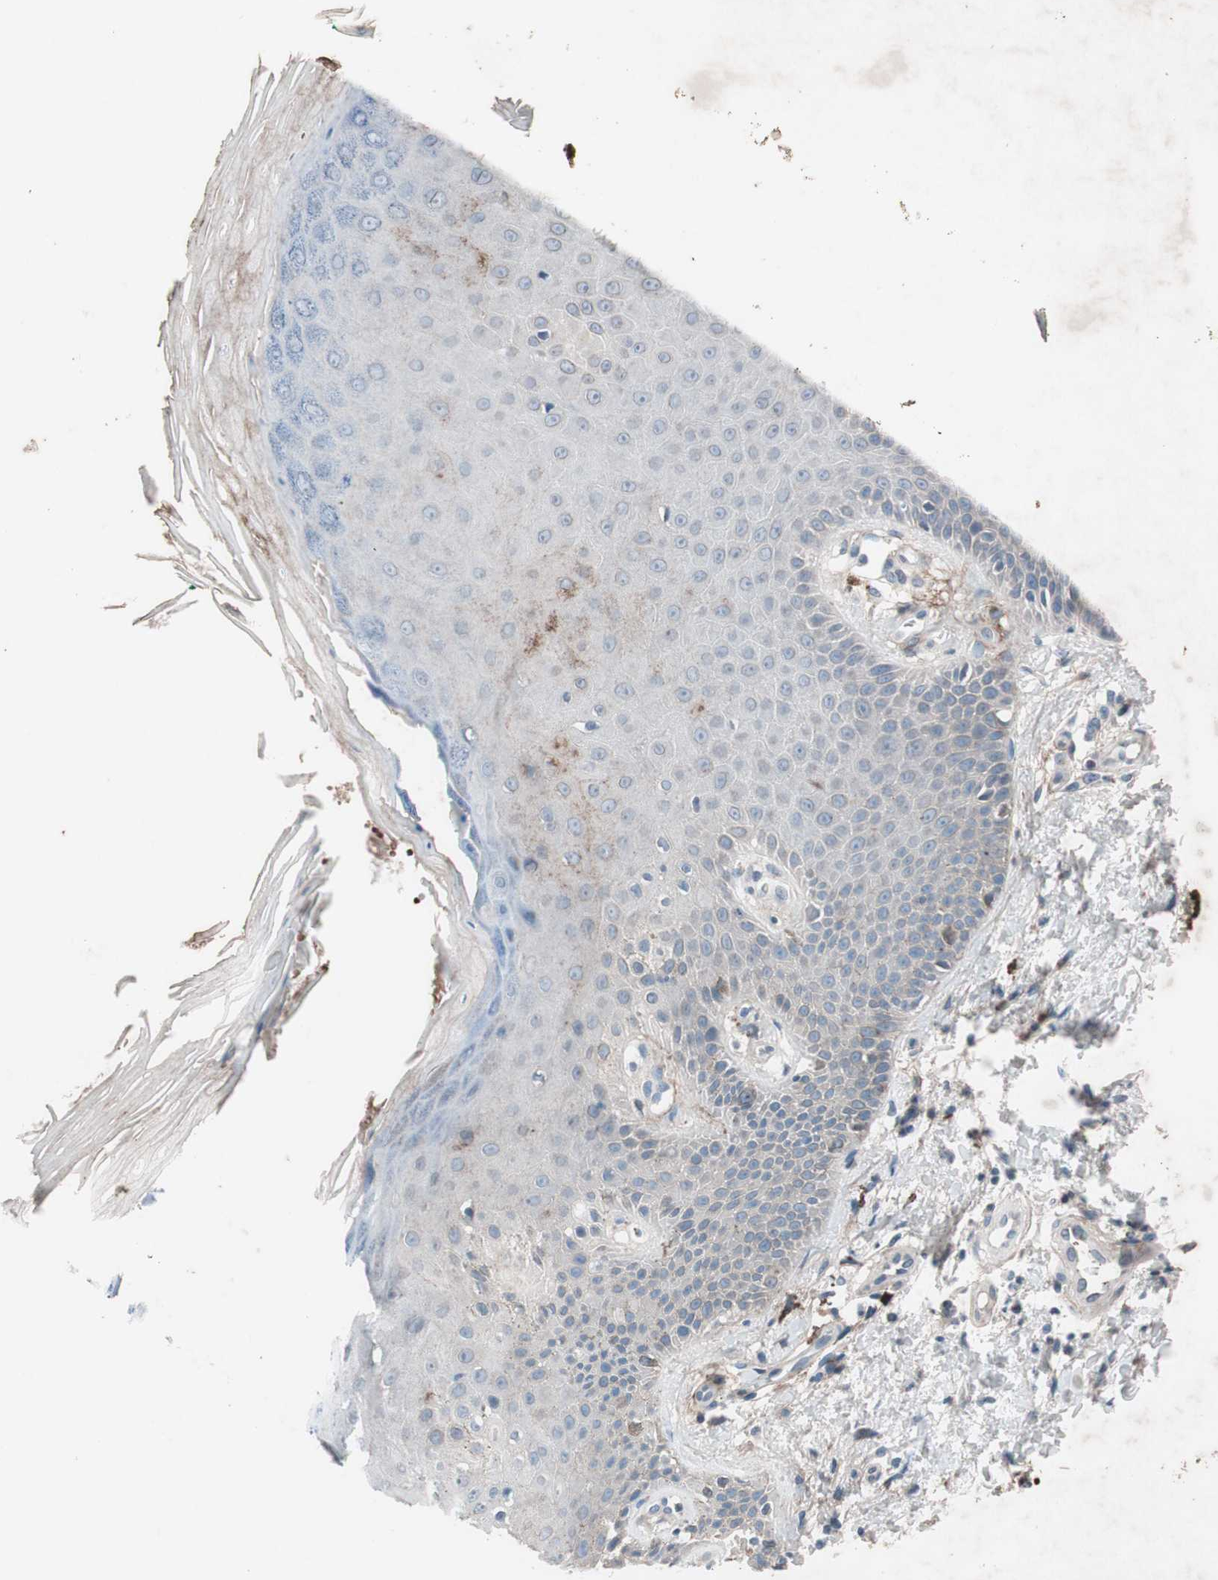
{"staining": {"intensity": "negative", "quantity": "none", "location": "none"}, "tissue": "skin", "cell_type": "Fibroblasts", "image_type": "normal", "snomed": [{"axis": "morphology", "description": "Normal tissue, NOS"}, {"axis": "topography", "description": "Skin"}], "caption": "High power microscopy image of an immunohistochemistry (IHC) micrograph of benign skin, revealing no significant positivity in fibroblasts.", "gene": "GRB7", "patient": {"sex": "male", "age": 26}}